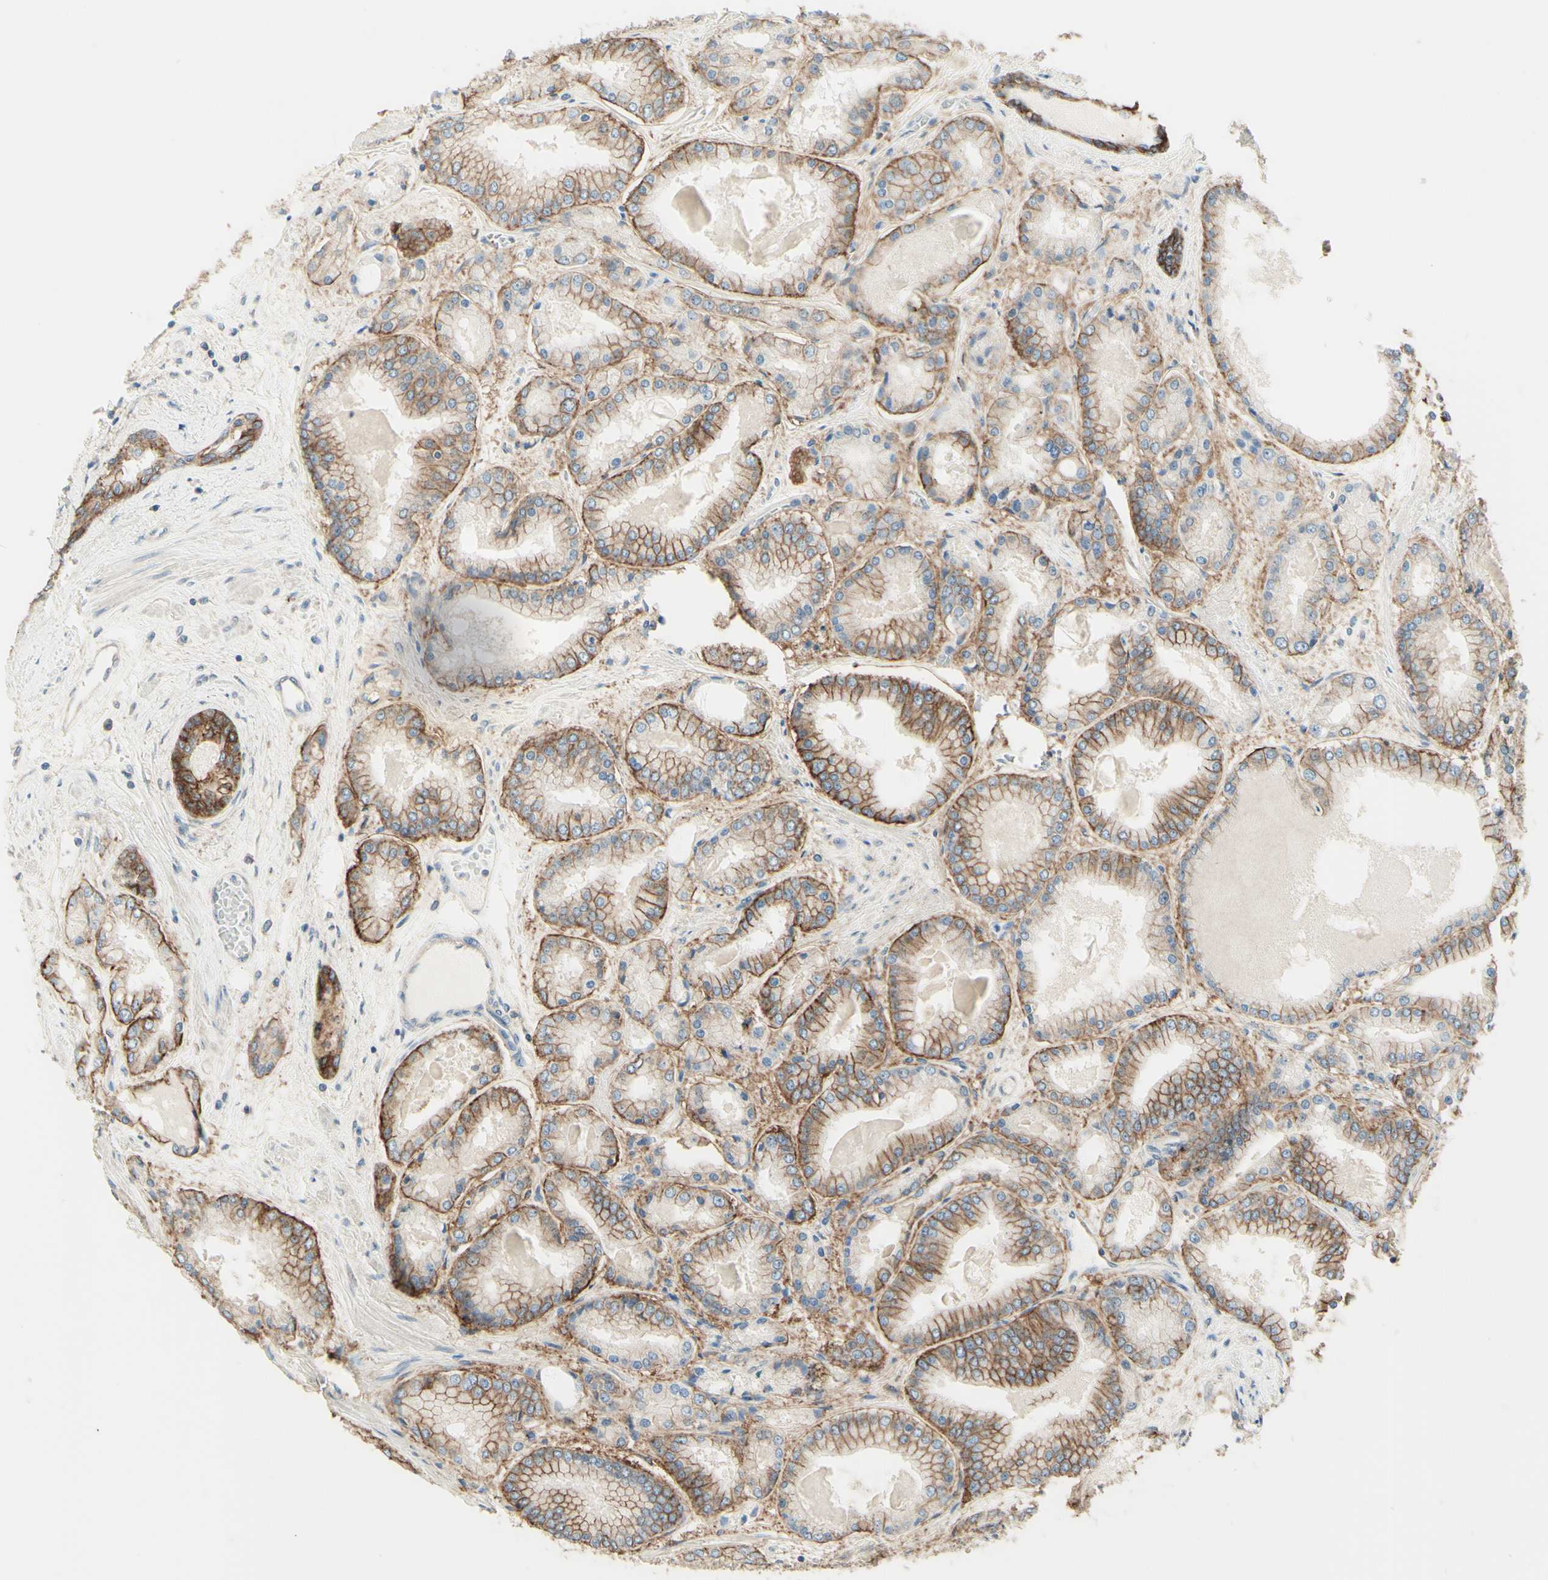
{"staining": {"intensity": "weak", "quantity": ">75%", "location": "cytoplasmic/membranous"}, "tissue": "prostate cancer", "cell_type": "Tumor cells", "image_type": "cancer", "snomed": [{"axis": "morphology", "description": "Adenocarcinoma, High grade"}, {"axis": "topography", "description": "Prostate"}], "caption": "Prostate cancer stained for a protein reveals weak cytoplasmic/membranous positivity in tumor cells.", "gene": "RNF149", "patient": {"sex": "male", "age": 59}}